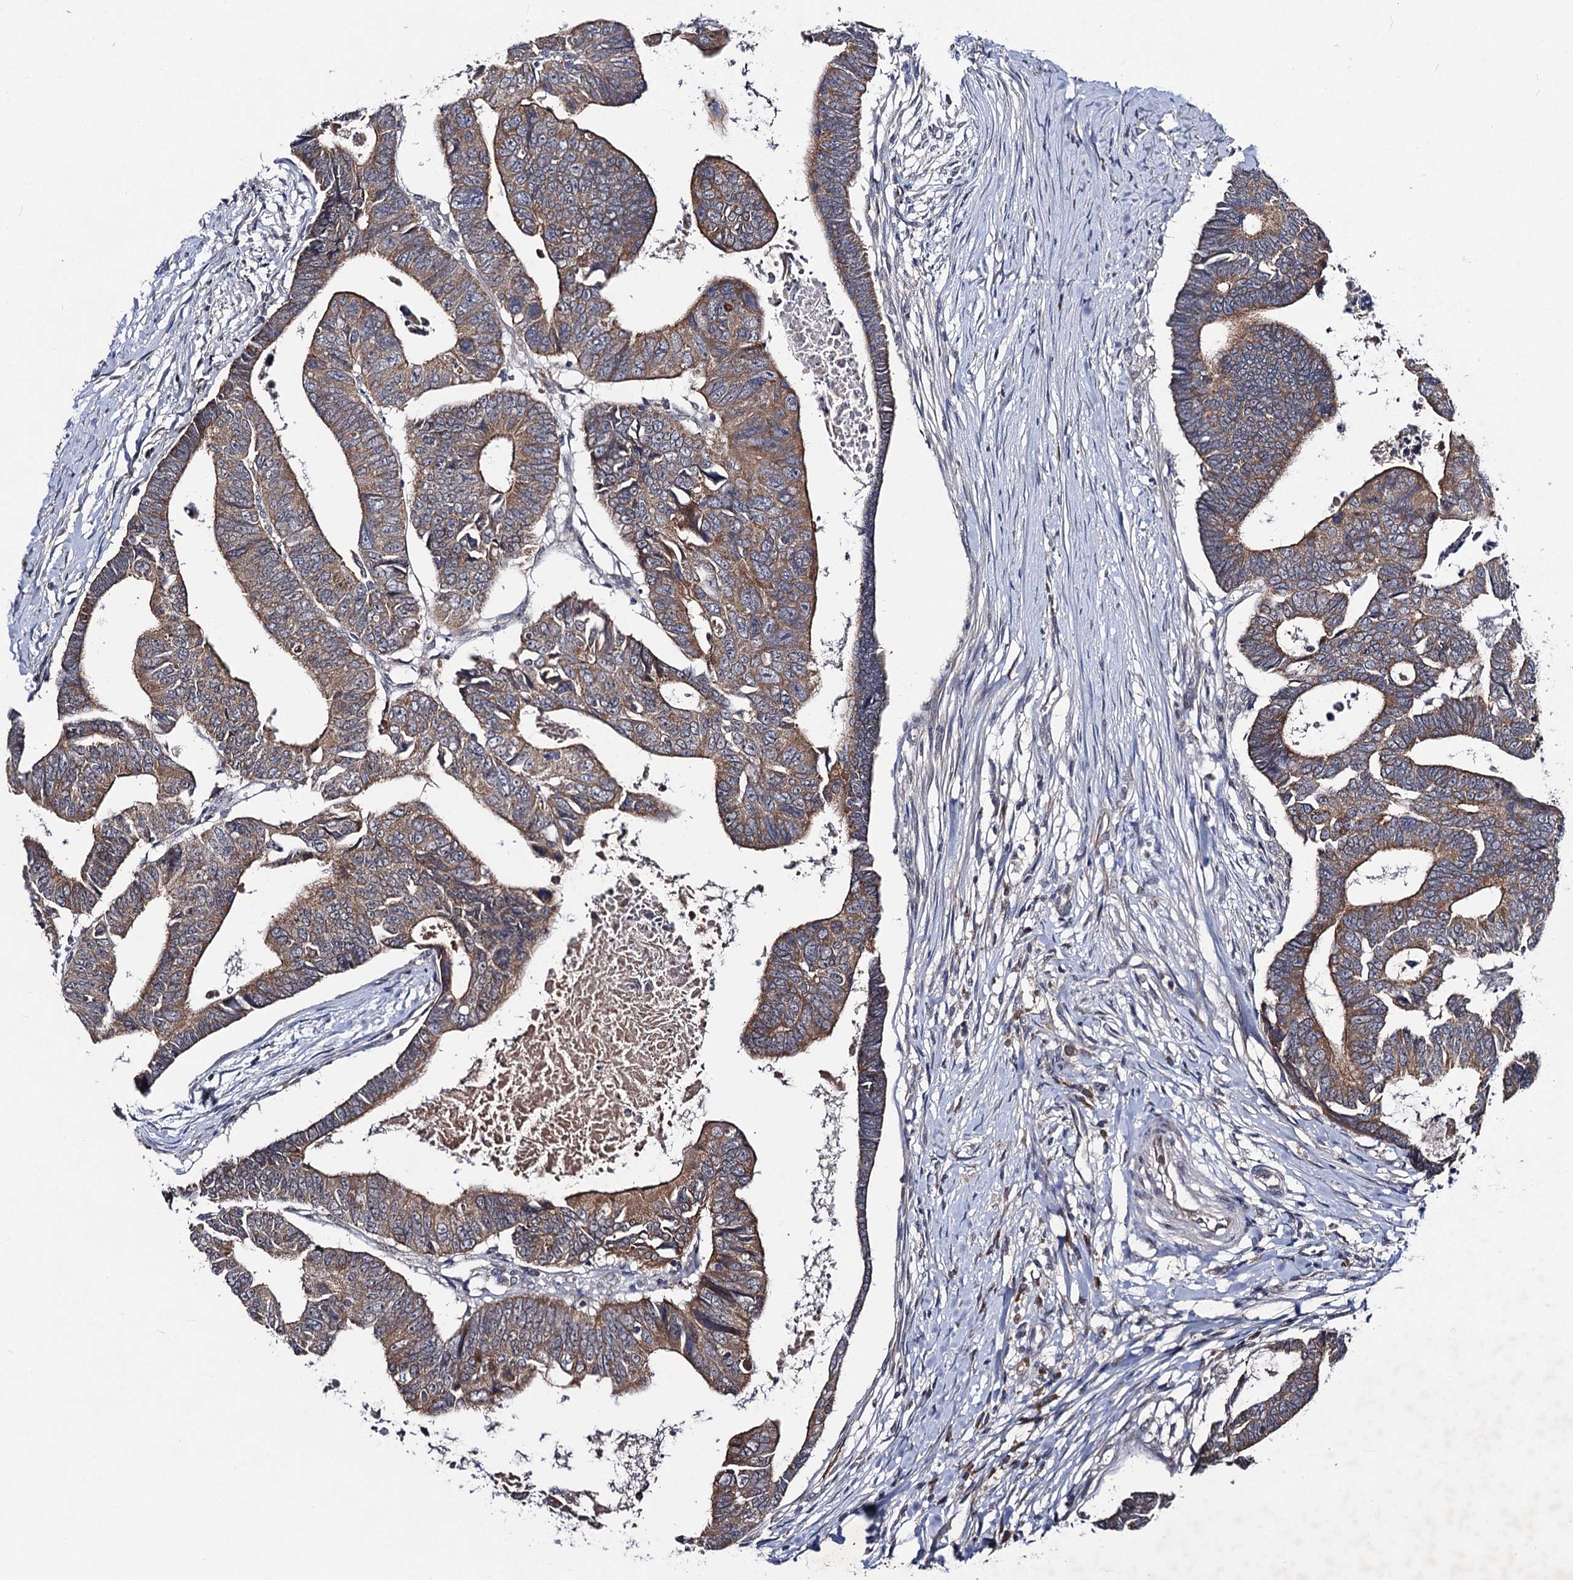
{"staining": {"intensity": "moderate", "quantity": ">75%", "location": "cytoplasmic/membranous"}, "tissue": "colorectal cancer", "cell_type": "Tumor cells", "image_type": "cancer", "snomed": [{"axis": "morphology", "description": "Adenocarcinoma, NOS"}, {"axis": "topography", "description": "Rectum"}], "caption": "Immunohistochemical staining of colorectal adenocarcinoma shows medium levels of moderate cytoplasmic/membranous protein expression in approximately >75% of tumor cells.", "gene": "VPS37D", "patient": {"sex": "female", "age": 65}}